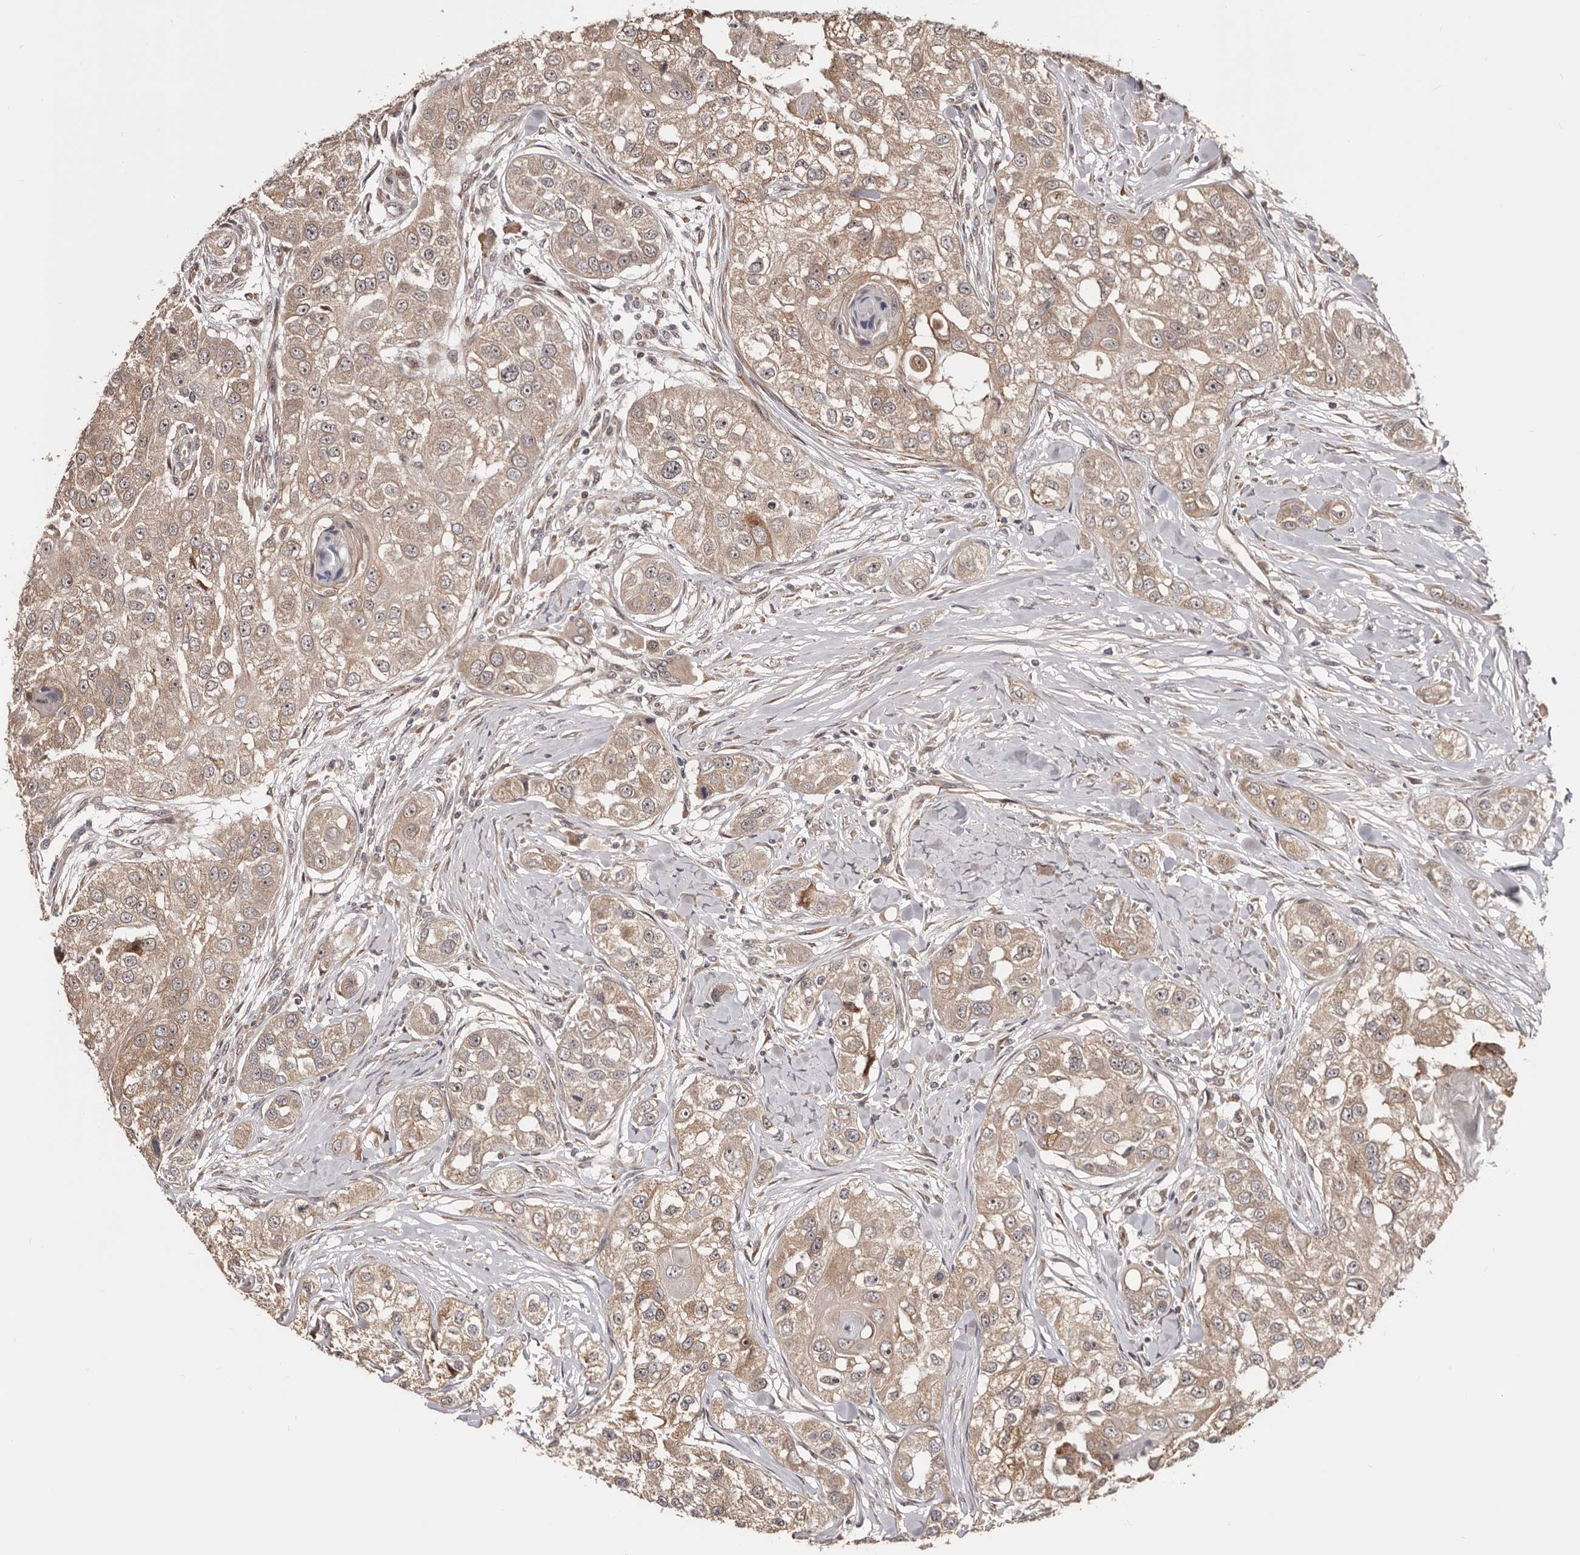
{"staining": {"intensity": "weak", "quantity": ">75%", "location": "cytoplasmic/membranous,nuclear"}, "tissue": "head and neck cancer", "cell_type": "Tumor cells", "image_type": "cancer", "snomed": [{"axis": "morphology", "description": "Normal tissue, NOS"}, {"axis": "morphology", "description": "Squamous cell carcinoma, NOS"}, {"axis": "topography", "description": "Skeletal muscle"}, {"axis": "topography", "description": "Head-Neck"}], "caption": "Human head and neck cancer stained for a protein (brown) demonstrates weak cytoplasmic/membranous and nuclear positive staining in approximately >75% of tumor cells.", "gene": "NOL12", "patient": {"sex": "male", "age": 51}}